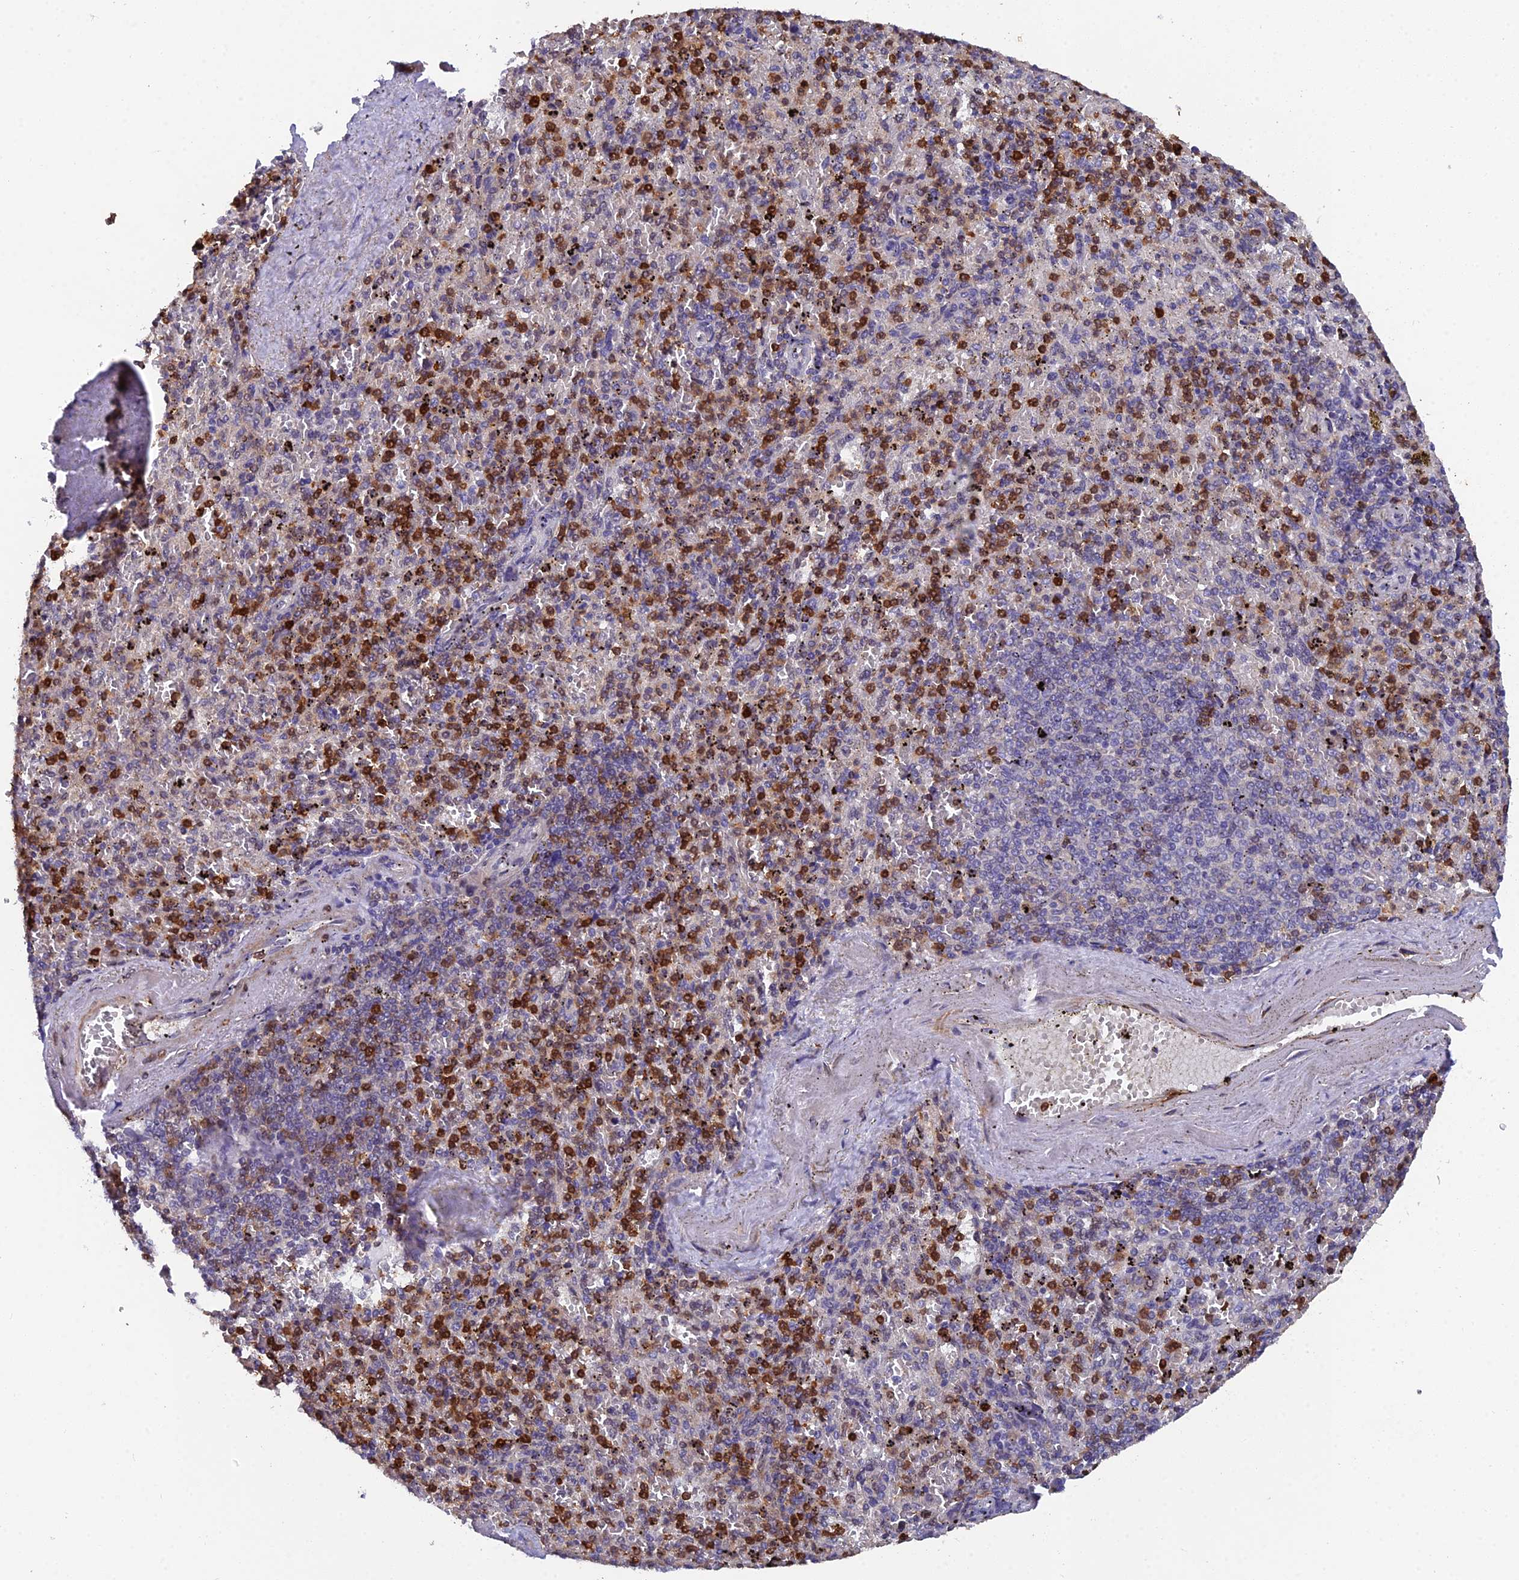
{"staining": {"intensity": "strong", "quantity": "25%-75%", "location": "cytoplasmic/membranous"}, "tissue": "spleen", "cell_type": "Cells in red pulp", "image_type": "normal", "snomed": [{"axis": "morphology", "description": "Normal tissue, NOS"}, {"axis": "topography", "description": "Spleen"}], "caption": "Benign spleen reveals strong cytoplasmic/membranous expression in about 25%-75% of cells in red pulp.", "gene": "GALK2", "patient": {"sex": "male", "age": 82}}